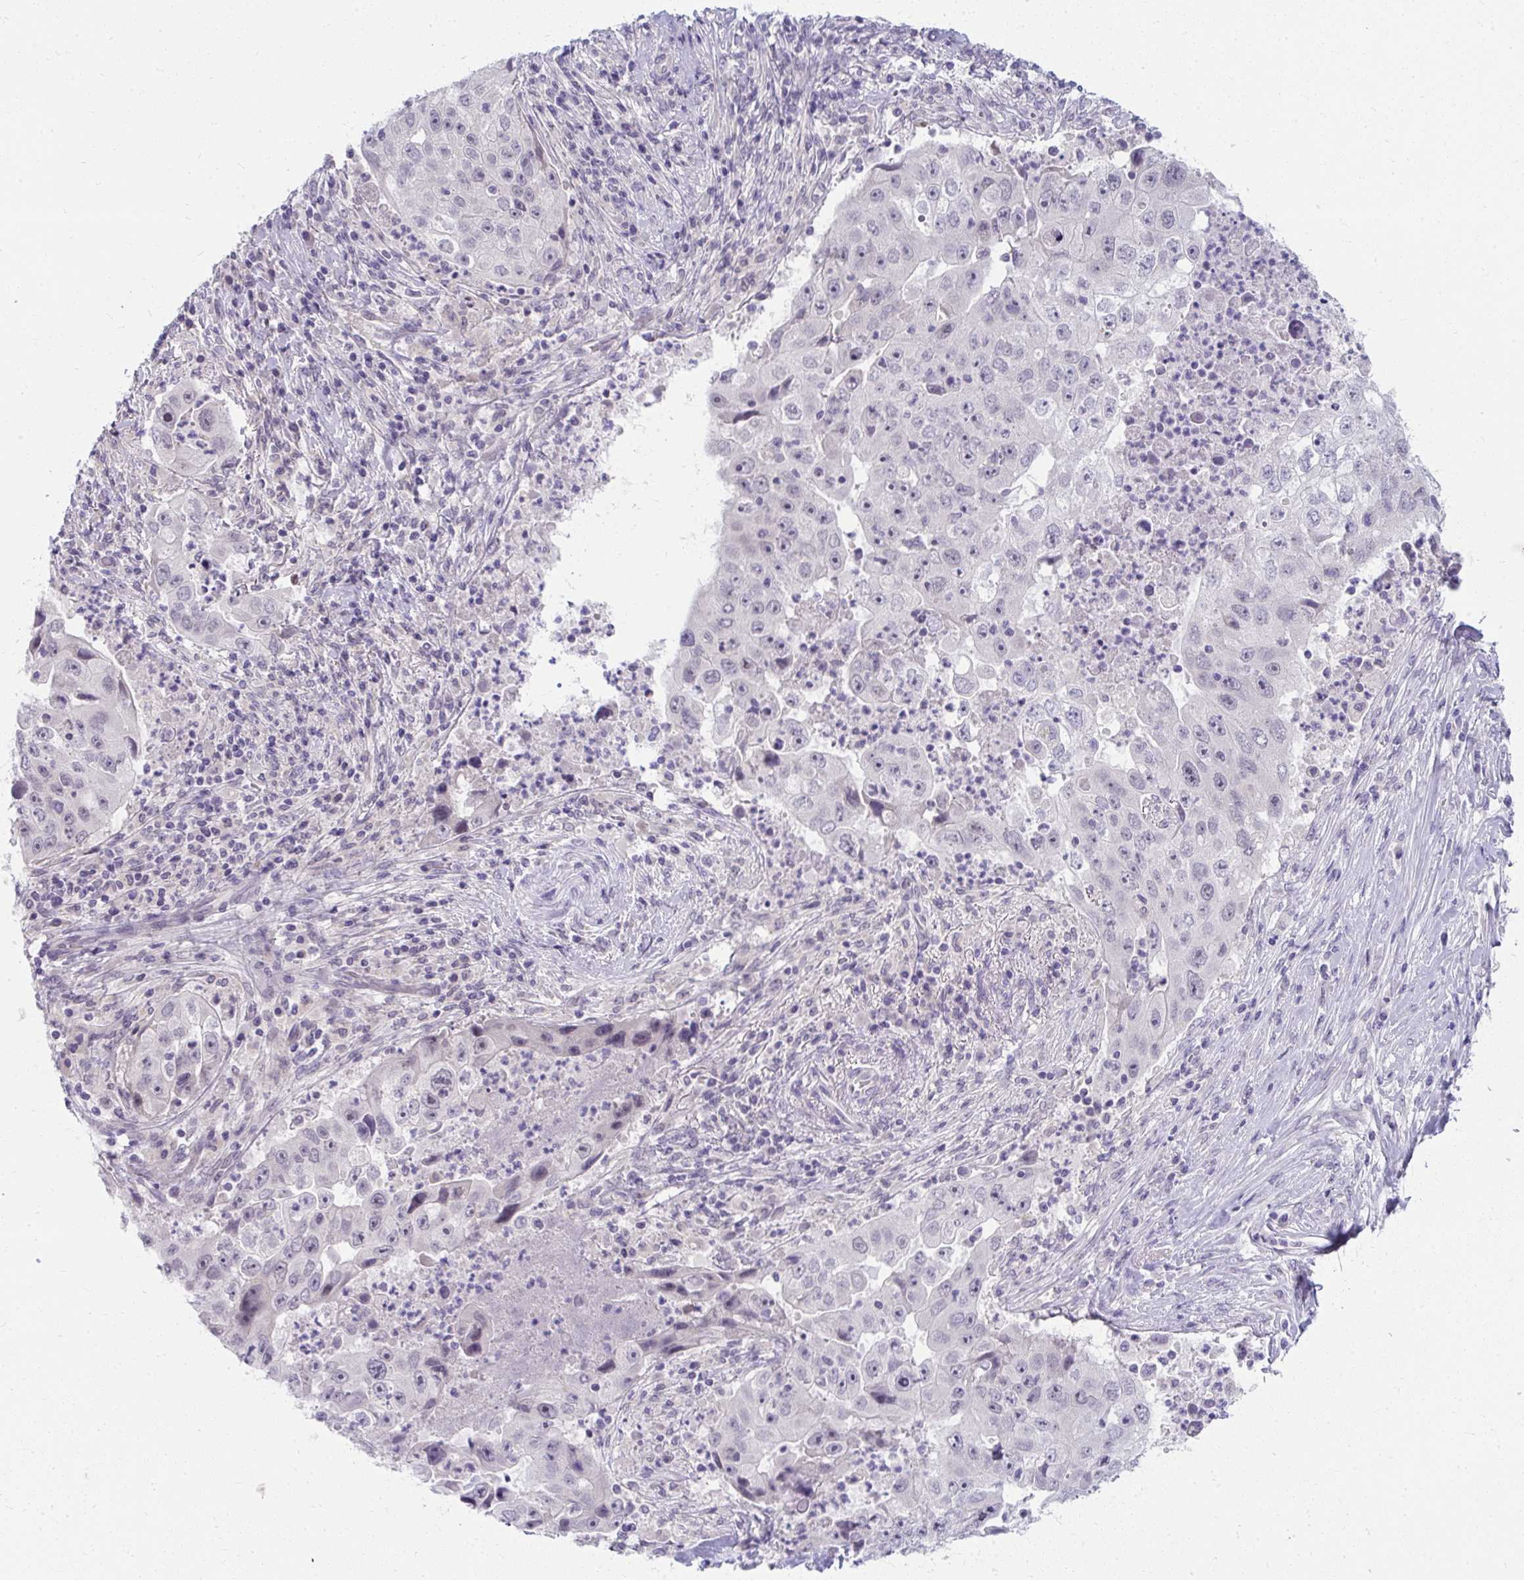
{"staining": {"intensity": "negative", "quantity": "none", "location": "none"}, "tissue": "lung cancer", "cell_type": "Tumor cells", "image_type": "cancer", "snomed": [{"axis": "morphology", "description": "Squamous cell carcinoma, NOS"}, {"axis": "topography", "description": "Lung"}], "caption": "DAB immunohistochemical staining of human lung cancer demonstrates no significant staining in tumor cells. Brightfield microscopy of immunohistochemistry (IHC) stained with DAB (3,3'-diaminobenzidine) (brown) and hematoxylin (blue), captured at high magnification.", "gene": "UGT3A2", "patient": {"sex": "male", "age": 64}}